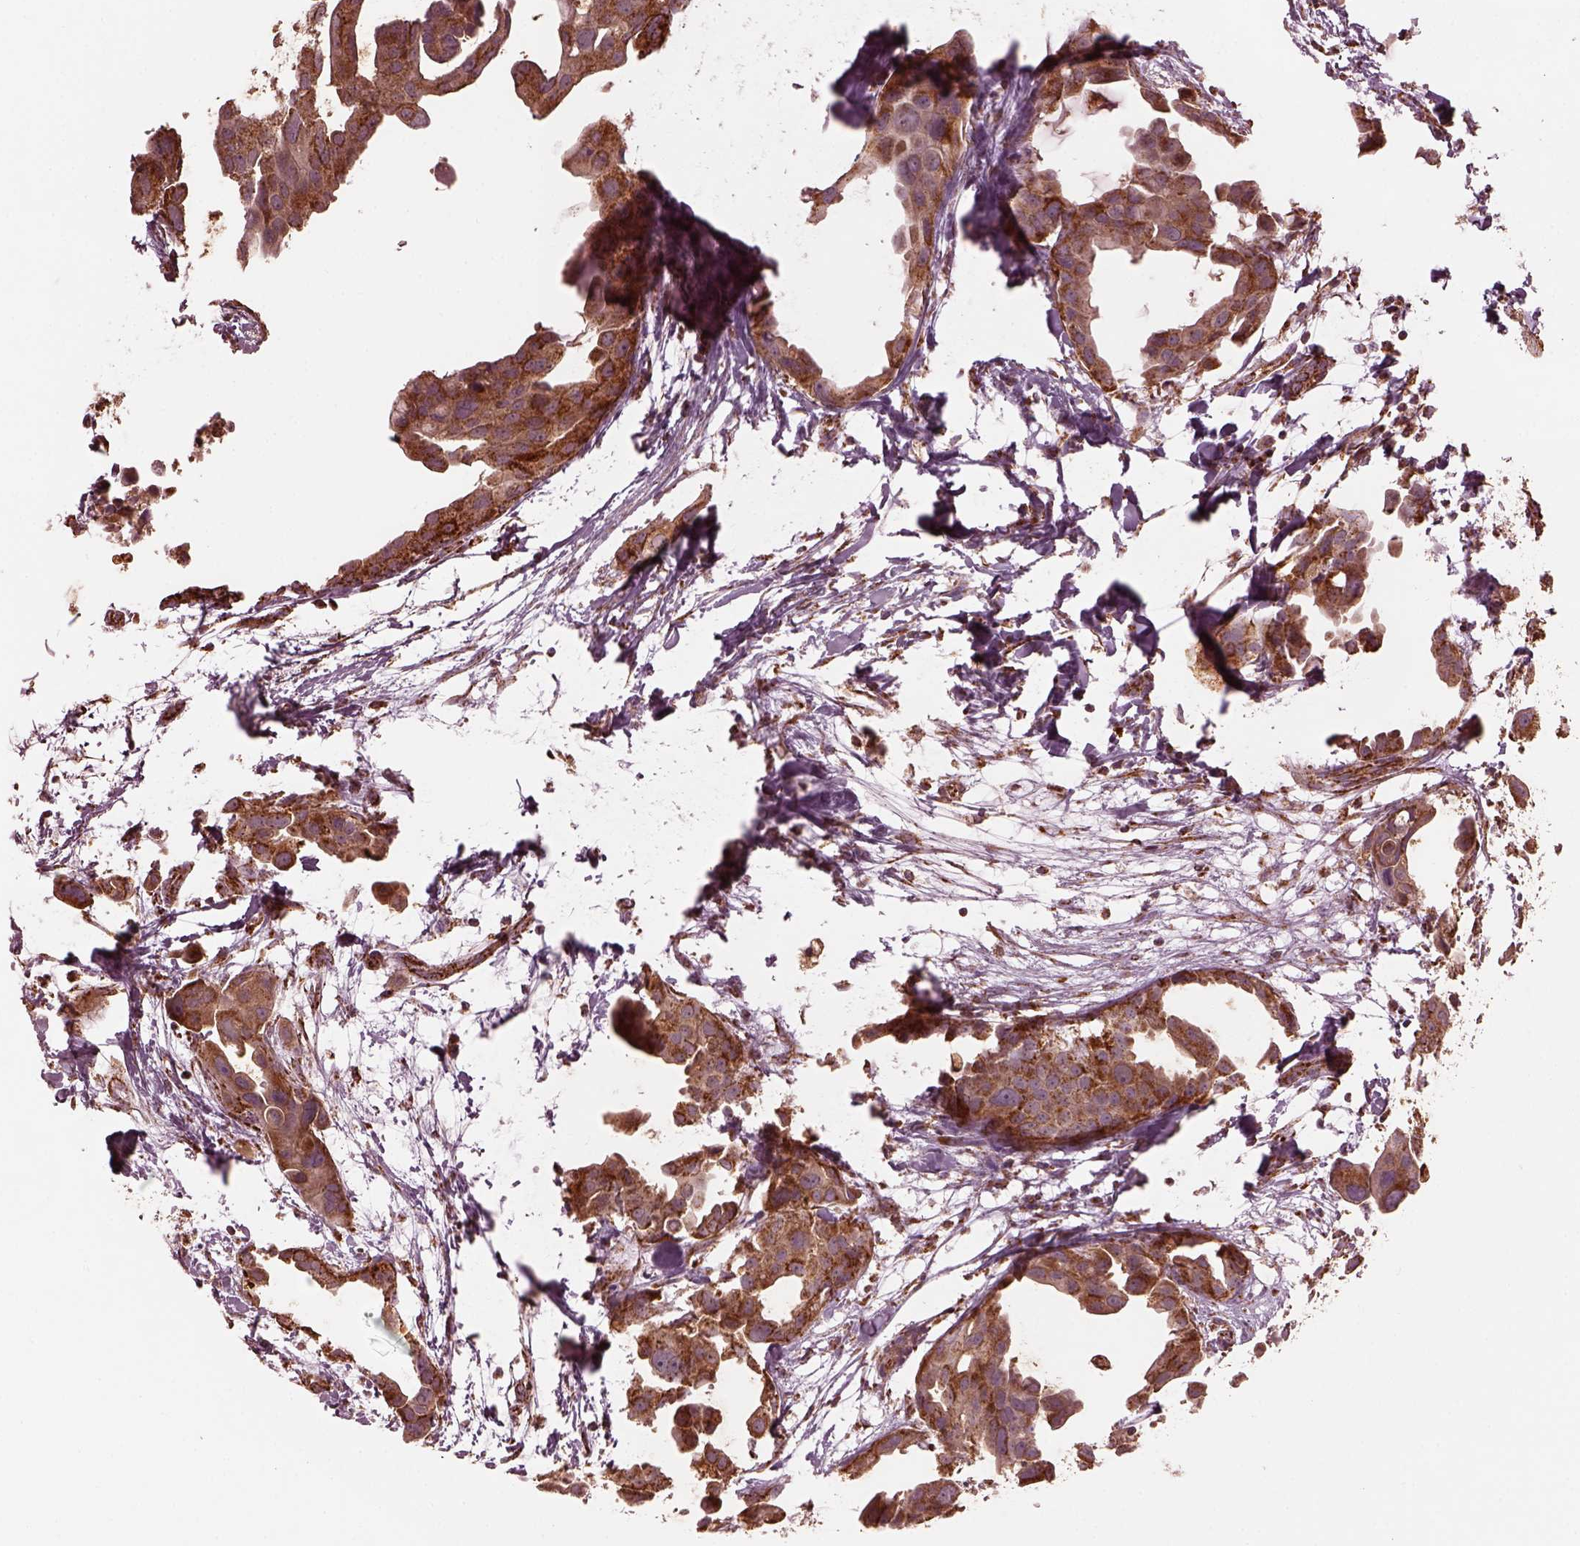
{"staining": {"intensity": "moderate", "quantity": ">75%", "location": "cytoplasmic/membranous"}, "tissue": "breast cancer", "cell_type": "Tumor cells", "image_type": "cancer", "snomed": [{"axis": "morphology", "description": "Duct carcinoma"}, {"axis": "topography", "description": "Breast"}], "caption": "A medium amount of moderate cytoplasmic/membranous staining is identified in approximately >75% of tumor cells in breast cancer tissue.", "gene": "NDUFB10", "patient": {"sex": "female", "age": 38}}